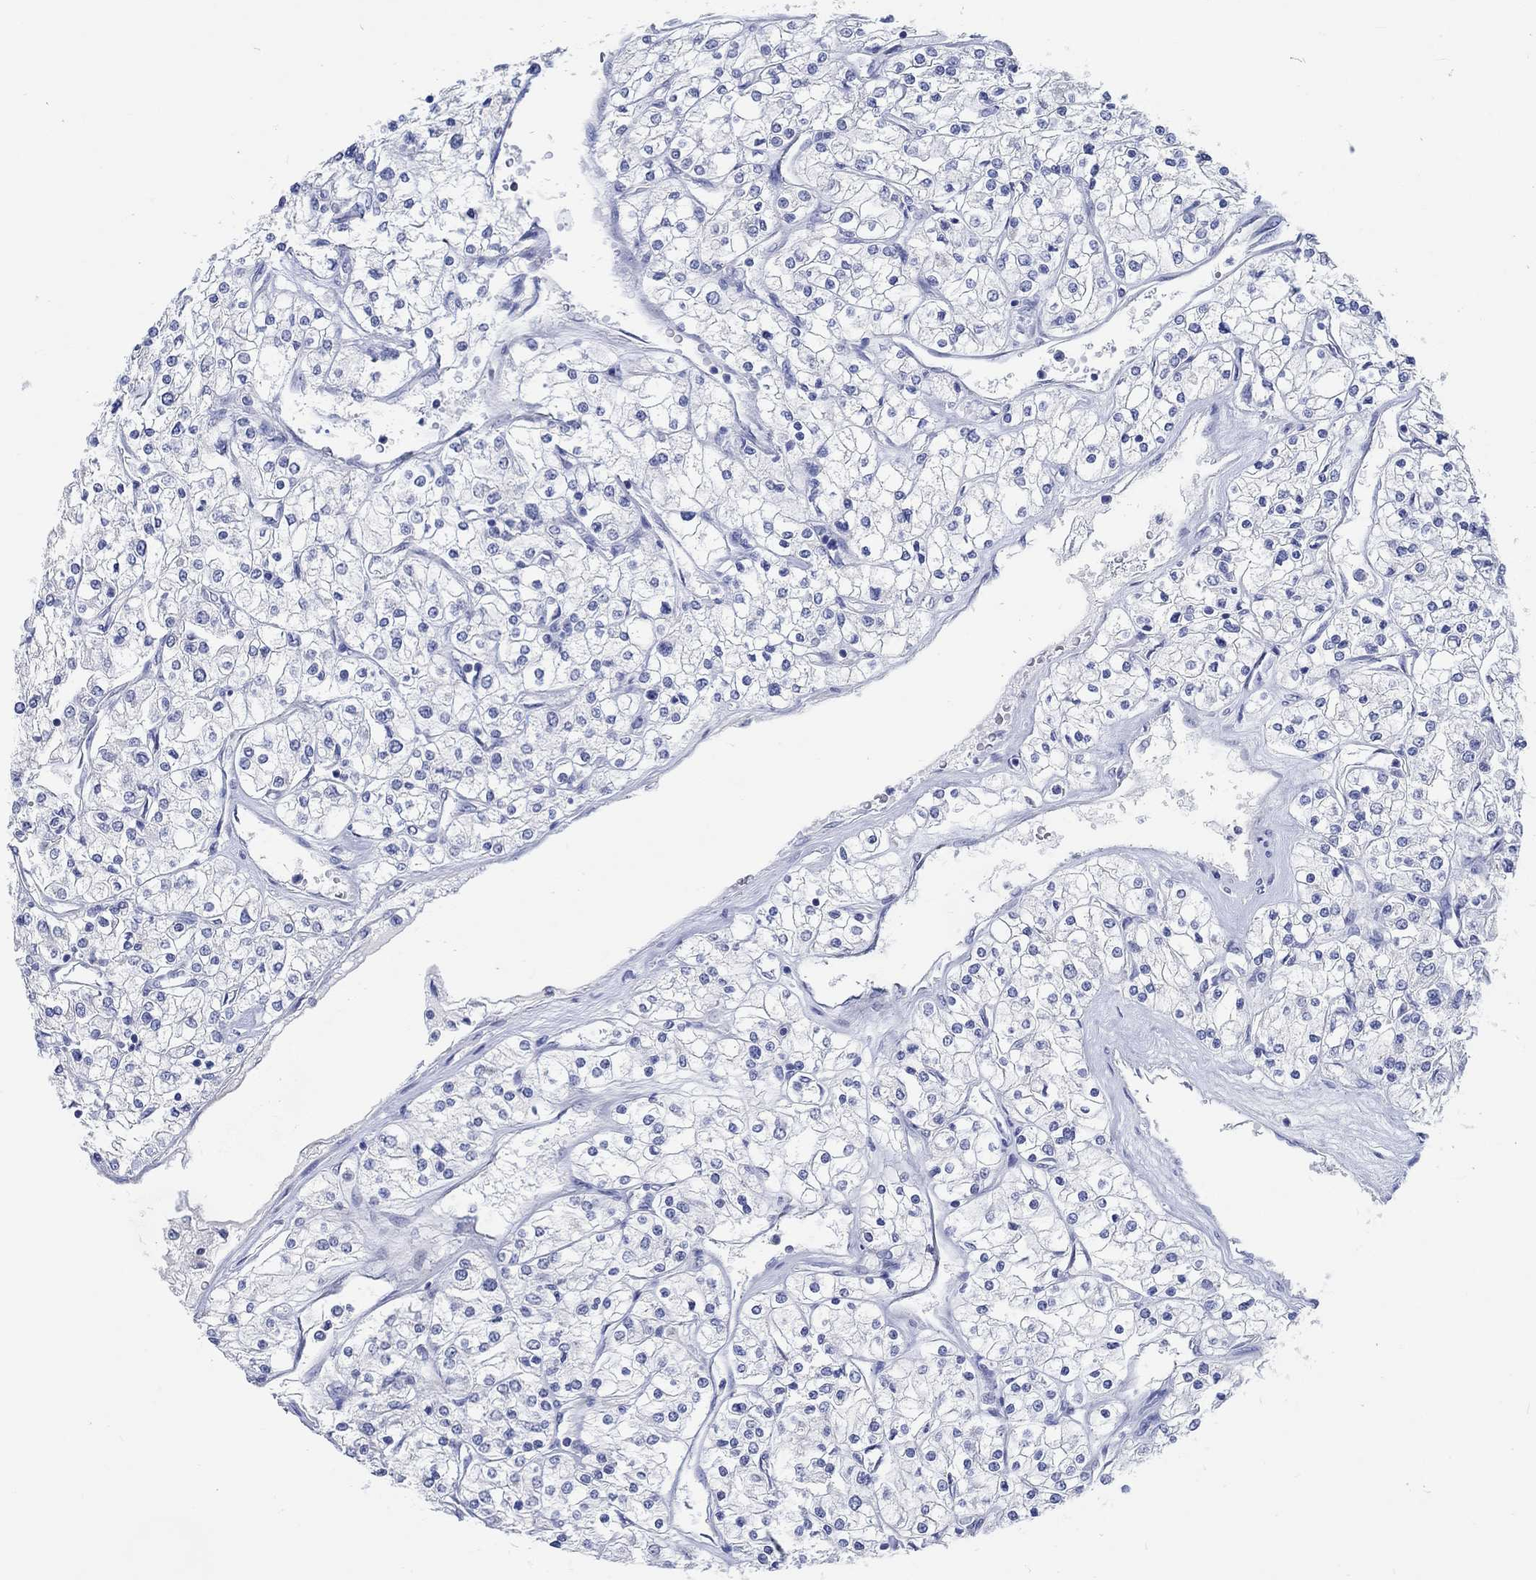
{"staining": {"intensity": "negative", "quantity": "none", "location": "none"}, "tissue": "renal cancer", "cell_type": "Tumor cells", "image_type": "cancer", "snomed": [{"axis": "morphology", "description": "Adenocarcinoma, NOS"}, {"axis": "topography", "description": "Kidney"}], "caption": "Tumor cells are negative for brown protein staining in renal adenocarcinoma. (DAB (3,3'-diaminobenzidine) immunohistochemistry (IHC) visualized using brightfield microscopy, high magnification).", "gene": "C4orf47", "patient": {"sex": "male", "age": 80}}